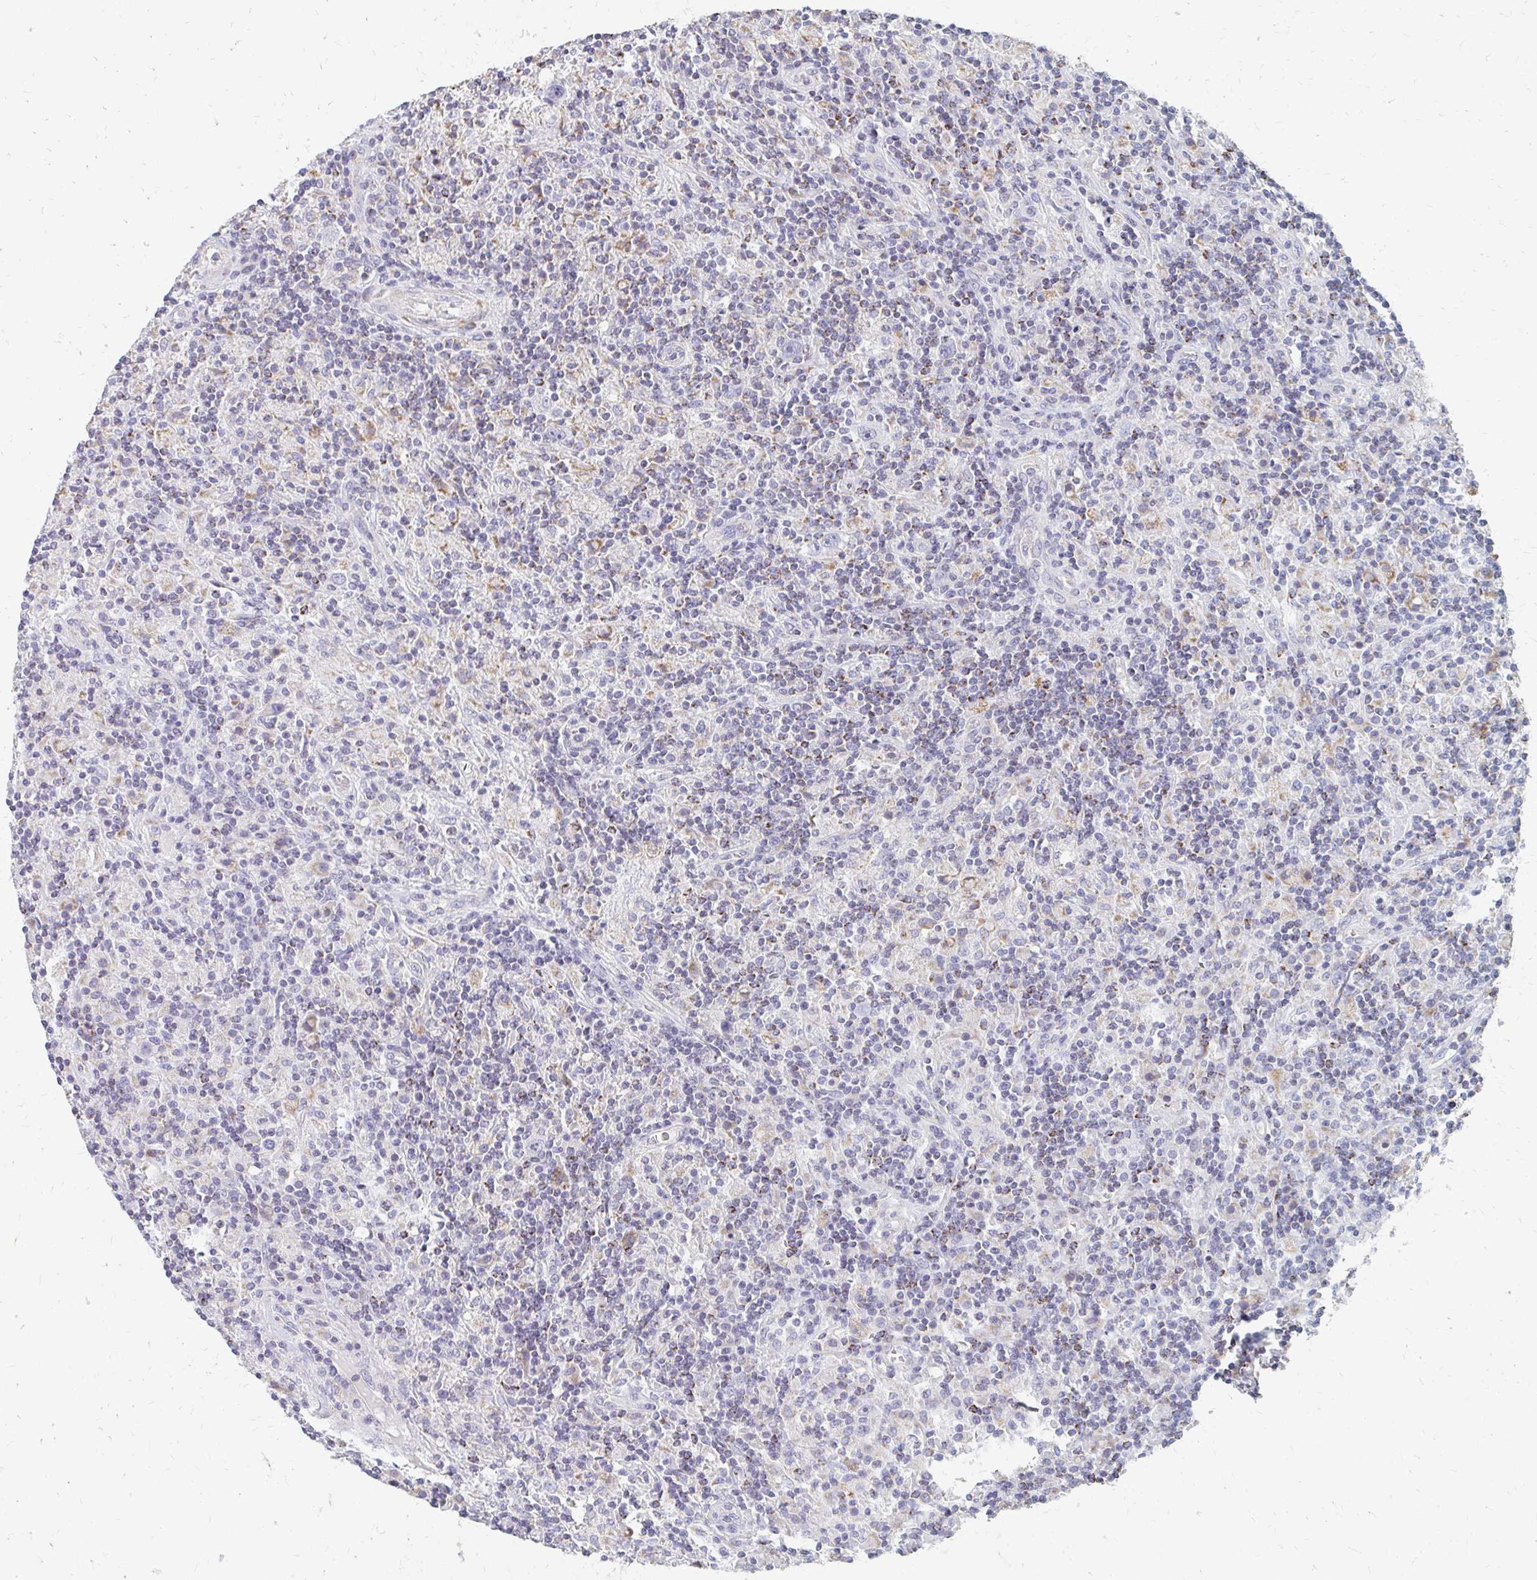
{"staining": {"intensity": "negative", "quantity": "none", "location": "none"}, "tissue": "lymphoma", "cell_type": "Tumor cells", "image_type": "cancer", "snomed": [{"axis": "morphology", "description": "Hodgkin's disease, NOS"}, {"axis": "topography", "description": "Lymph node"}], "caption": "IHC of human Hodgkin's disease shows no expression in tumor cells.", "gene": "OR10V1", "patient": {"sex": "male", "age": 70}}